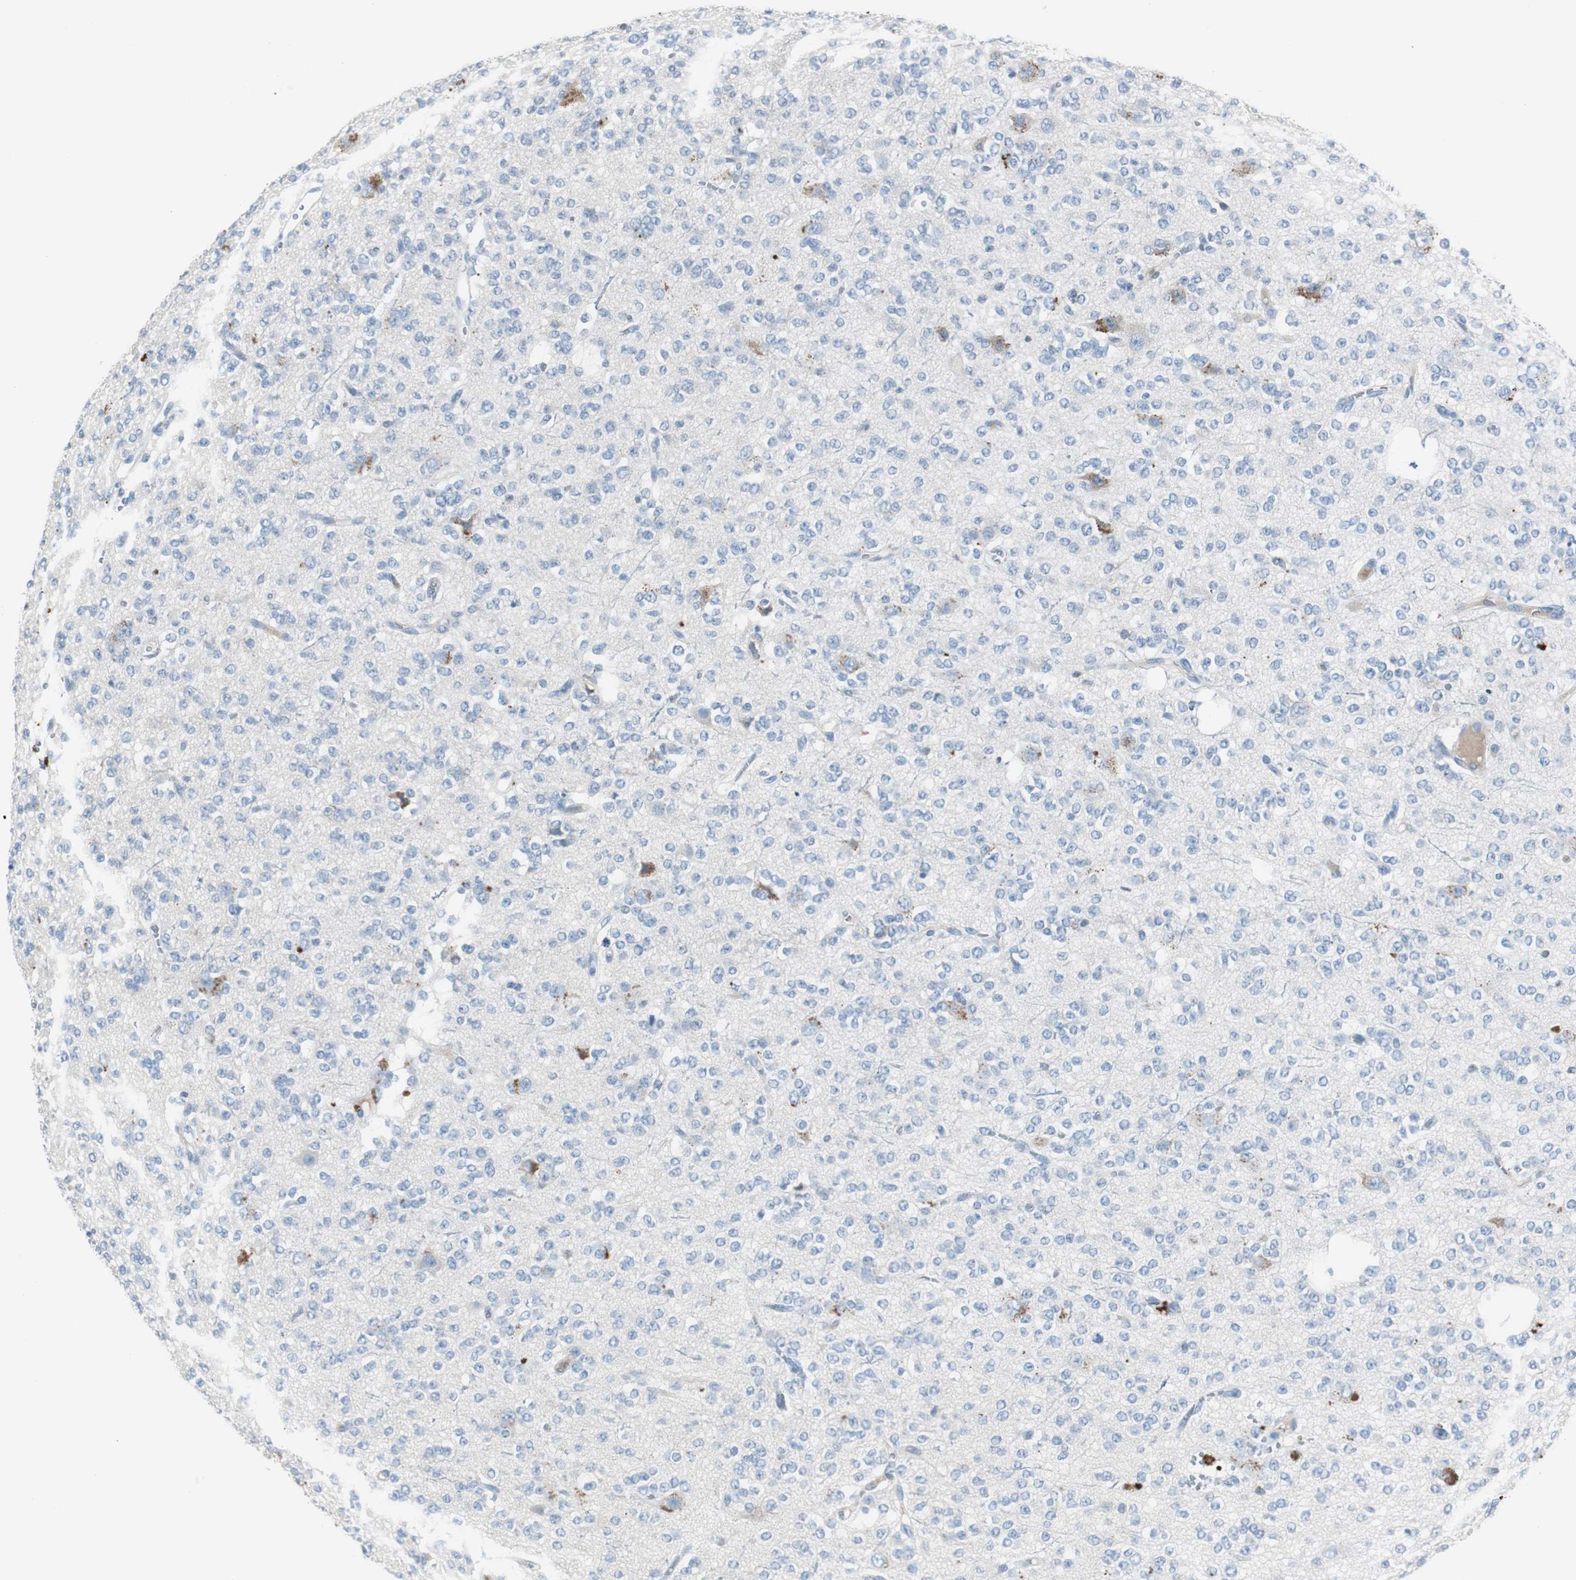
{"staining": {"intensity": "negative", "quantity": "none", "location": "none"}, "tissue": "glioma", "cell_type": "Tumor cells", "image_type": "cancer", "snomed": [{"axis": "morphology", "description": "Glioma, malignant, Low grade"}, {"axis": "topography", "description": "Brain"}], "caption": "This is an IHC image of human malignant glioma (low-grade). There is no staining in tumor cells.", "gene": "SERPINF1", "patient": {"sex": "male", "age": 38}}